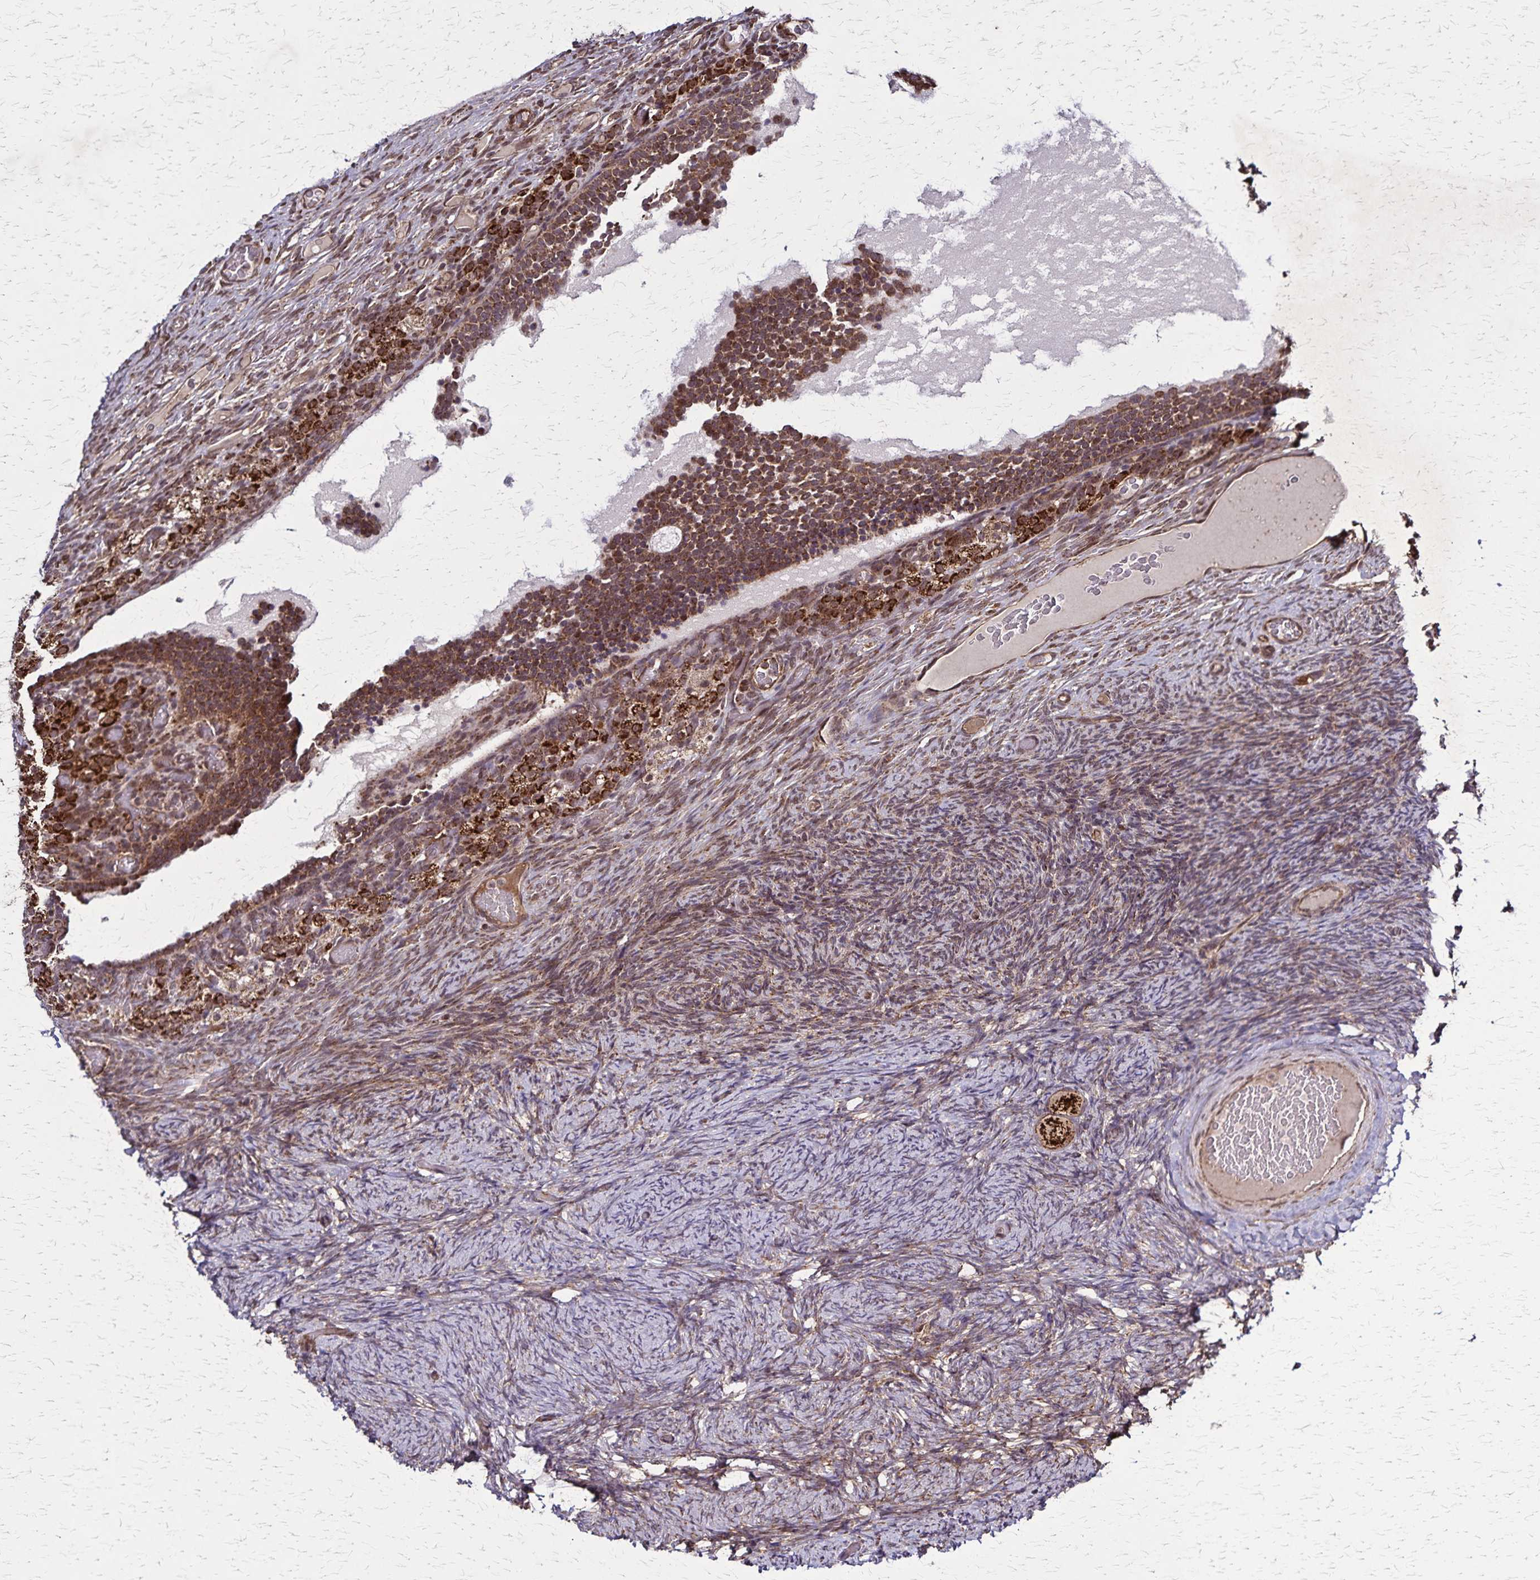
{"staining": {"intensity": "strong", "quantity": ">75%", "location": "cytoplasmic/membranous"}, "tissue": "ovary", "cell_type": "Follicle cells", "image_type": "normal", "snomed": [{"axis": "morphology", "description": "Normal tissue, NOS"}, {"axis": "topography", "description": "Ovary"}], "caption": "Ovary was stained to show a protein in brown. There is high levels of strong cytoplasmic/membranous expression in approximately >75% of follicle cells. Nuclei are stained in blue.", "gene": "NFS1", "patient": {"sex": "female", "age": 34}}